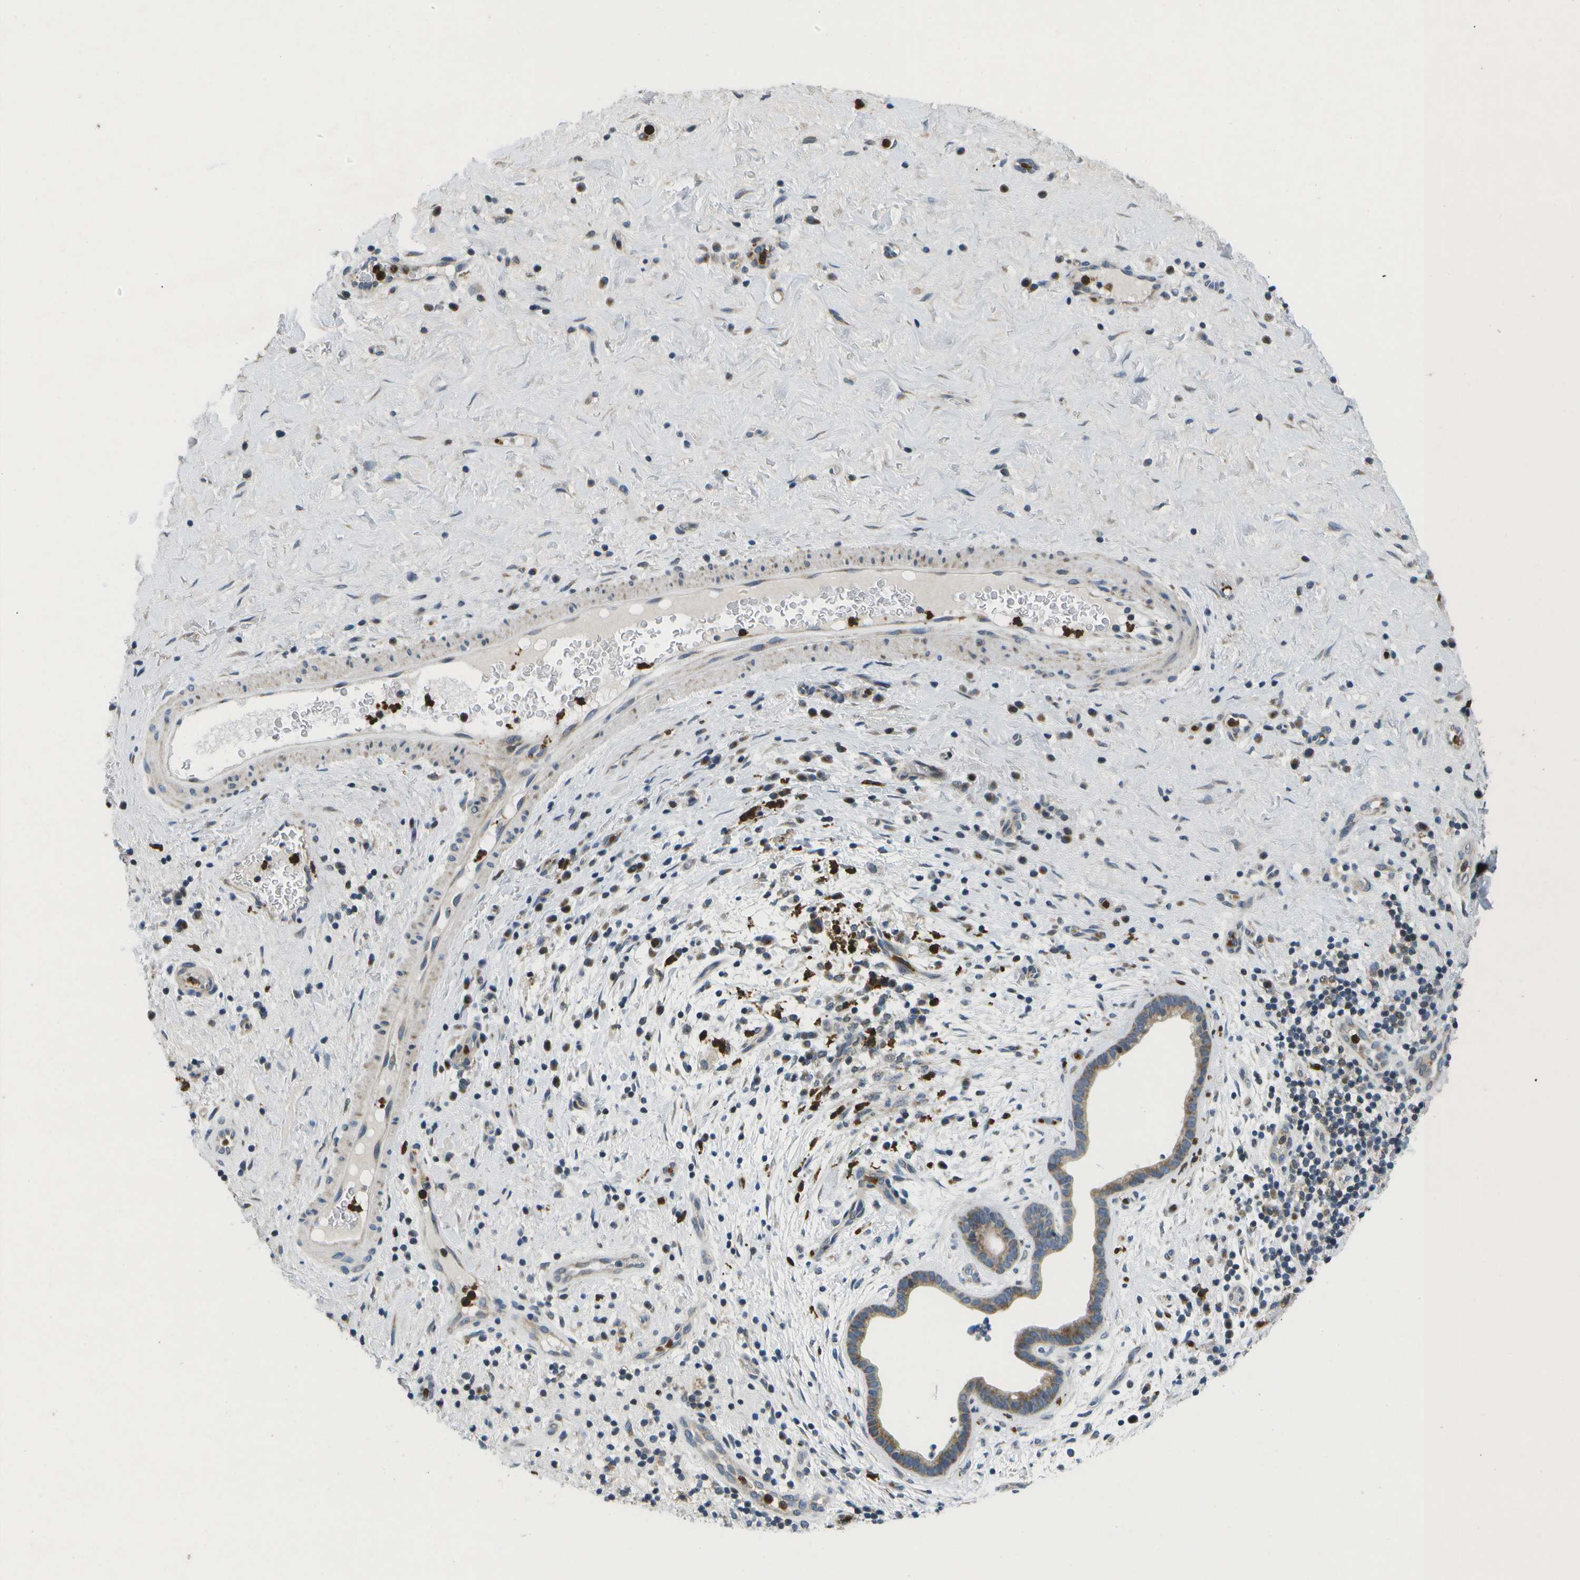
{"staining": {"intensity": "moderate", "quantity": ">75%", "location": "cytoplasmic/membranous"}, "tissue": "liver cancer", "cell_type": "Tumor cells", "image_type": "cancer", "snomed": [{"axis": "morphology", "description": "Cholangiocarcinoma"}, {"axis": "topography", "description": "Liver"}], "caption": "Brown immunohistochemical staining in liver cancer (cholangiocarcinoma) displays moderate cytoplasmic/membranous positivity in about >75% of tumor cells.", "gene": "GALNT15", "patient": {"sex": "female", "age": 38}}